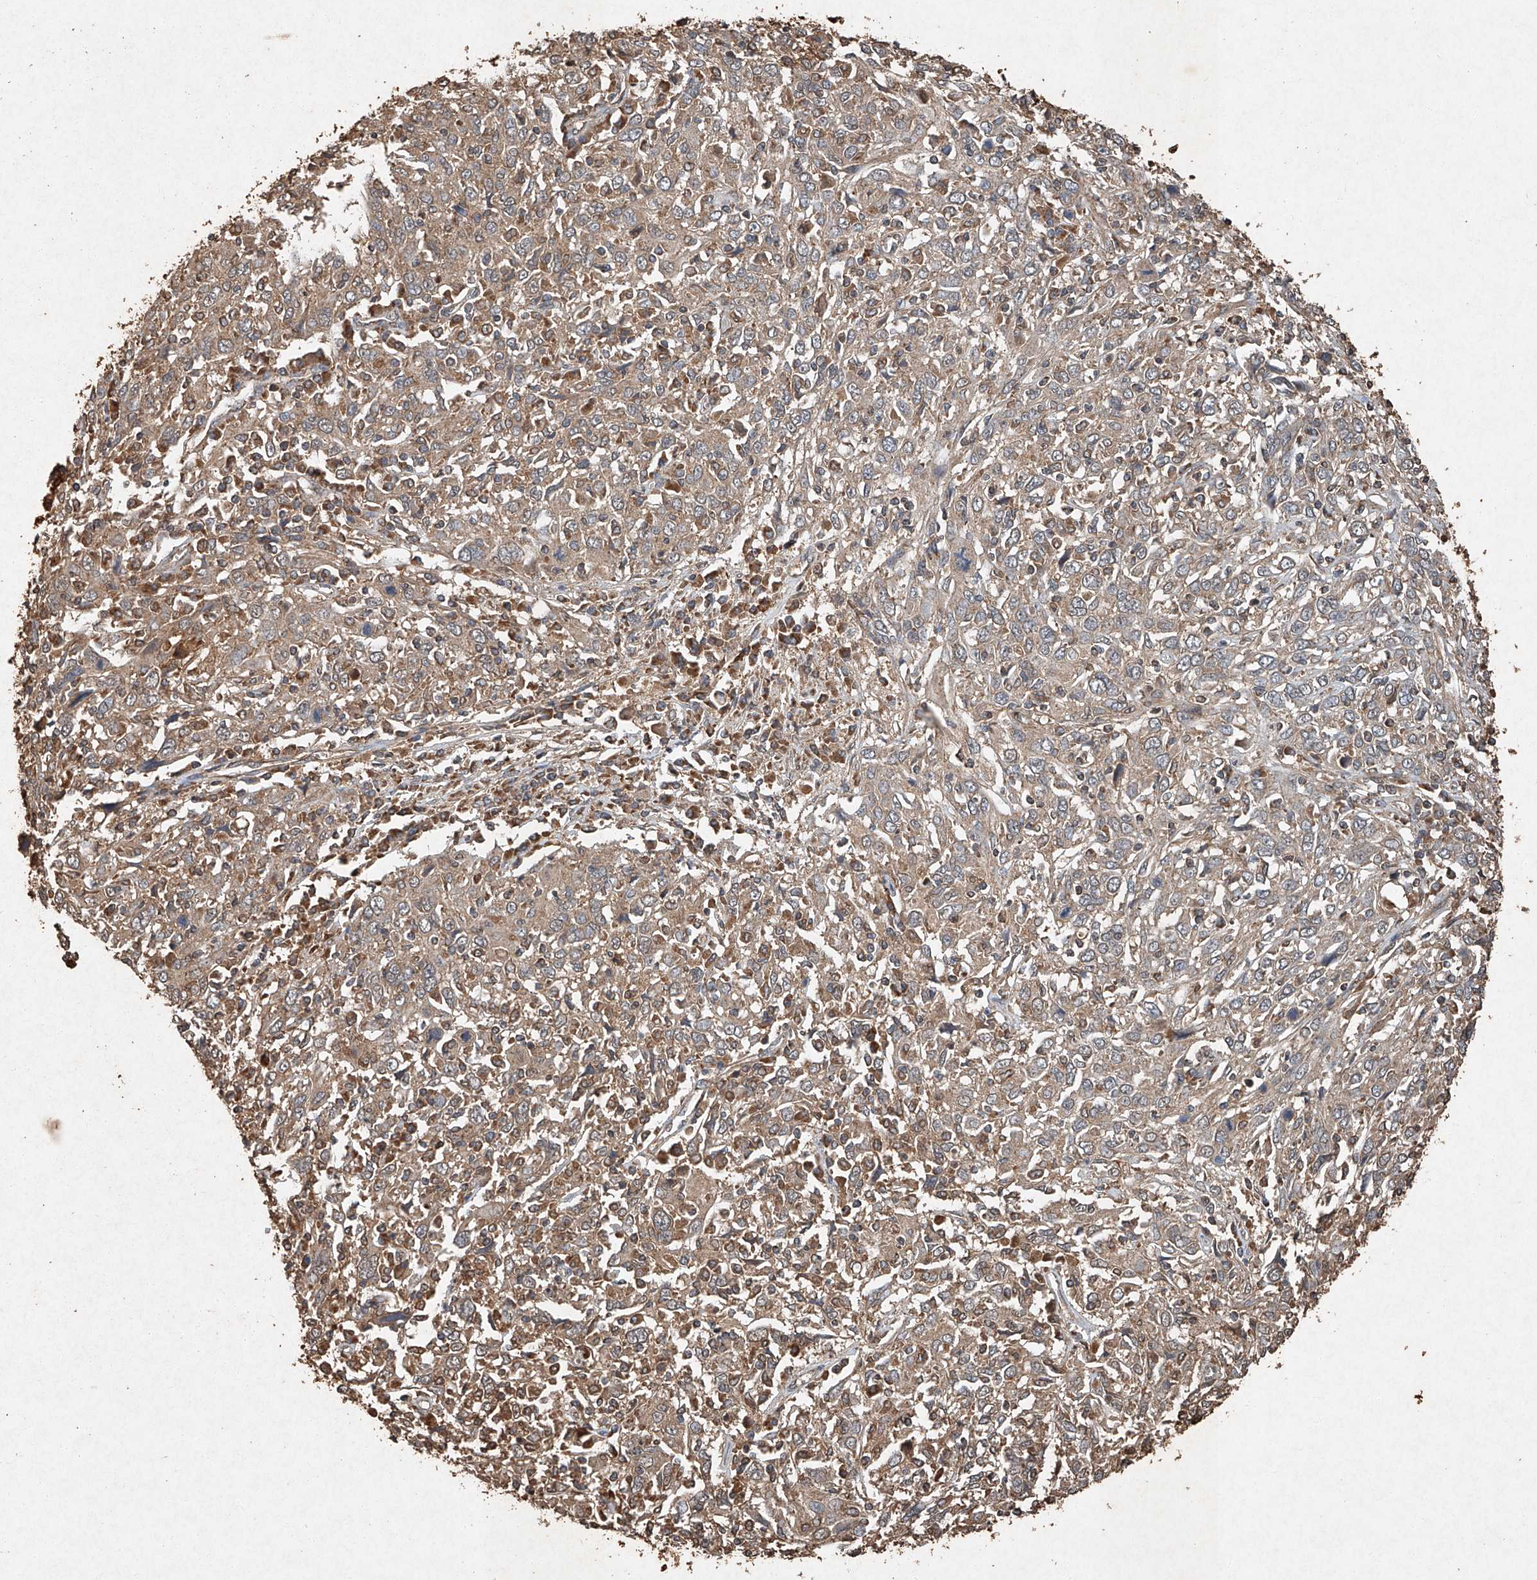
{"staining": {"intensity": "weak", "quantity": ">75%", "location": "cytoplasmic/membranous"}, "tissue": "cervical cancer", "cell_type": "Tumor cells", "image_type": "cancer", "snomed": [{"axis": "morphology", "description": "Squamous cell carcinoma, NOS"}, {"axis": "topography", "description": "Cervix"}], "caption": "Immunohistochemical staining of human cervical squamous cell carcinoma shows low levels of weak cytoplasmic/membranous positivity in about >75% of tumor cells. The staining was performed using DAB (3,3'-diaminobenzidine) to visualize the protein expression in brown, while the nuclei were stained in blue with hematoxylin (Magnification: 20x).", "gene": "STK3", "patient": {"sex": "female", "age": 46}}